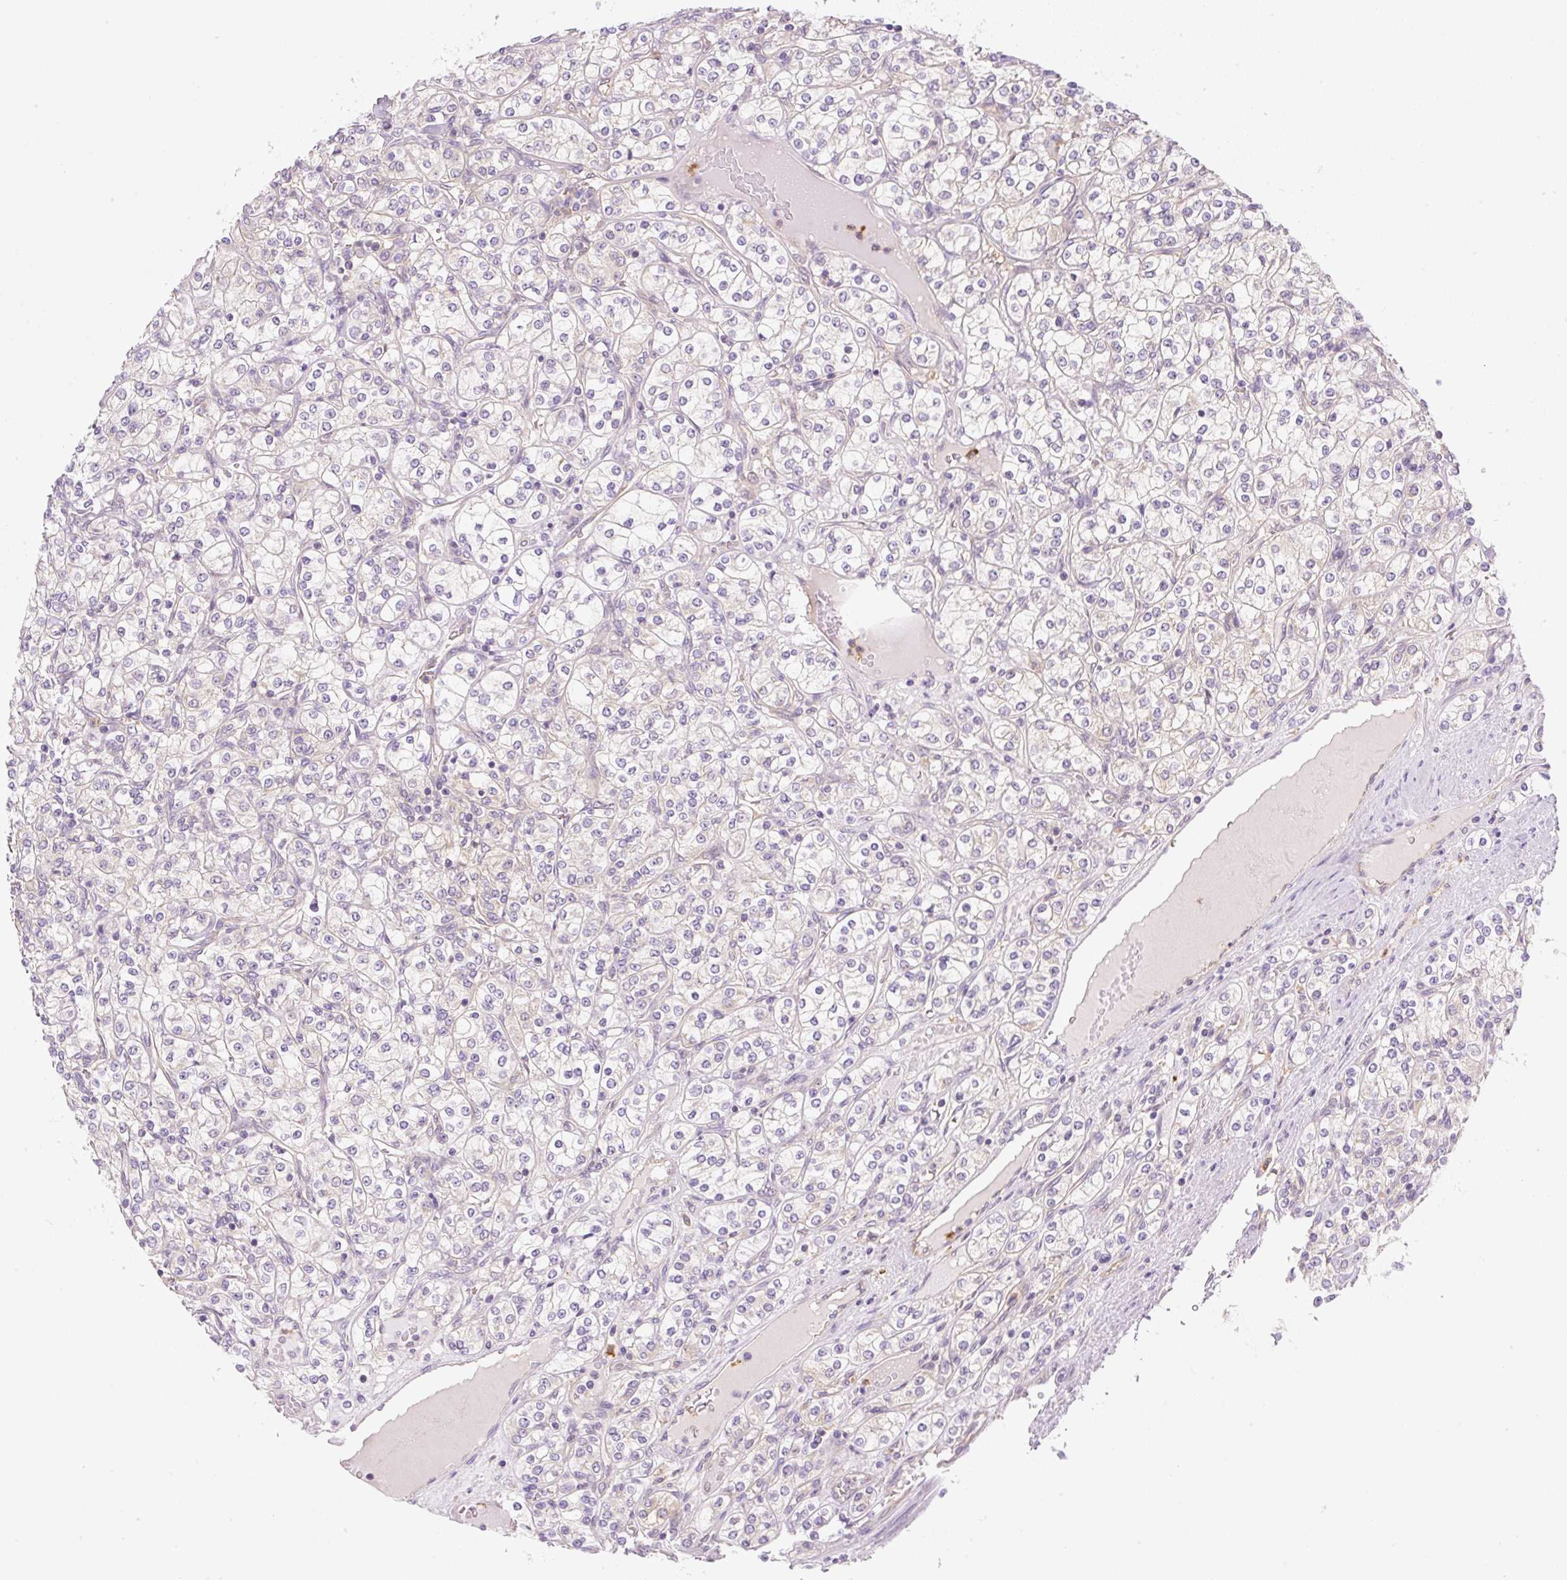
{"staining": {"intensity": "weak", "quantity": "25%-75%", "location": "cytoplasmic/membranous"}, "tissue": "renal cancer", "cell_type": "Tumor cells", "image_type": "cancer", "snomed": [{"axis": "morphology", "description": "Adenocarcinoma, NOS"}, {"axis": "topography", "description": "Kidney"}], "caption": "Immunohistochemistry of human renal adenocarcinoma exhibits low levels of weak cytoplasmic/membranous expression in approximately 25%-75% of tumor cells. The staining is performed using DAB (3,3'-diaminobenzidine) brown chromogen to label protein expression. The nuclei are counter-stained blue using hematoxylin.", "gene": "OMA1", "patient": {"sex": "male", "age": 77}}